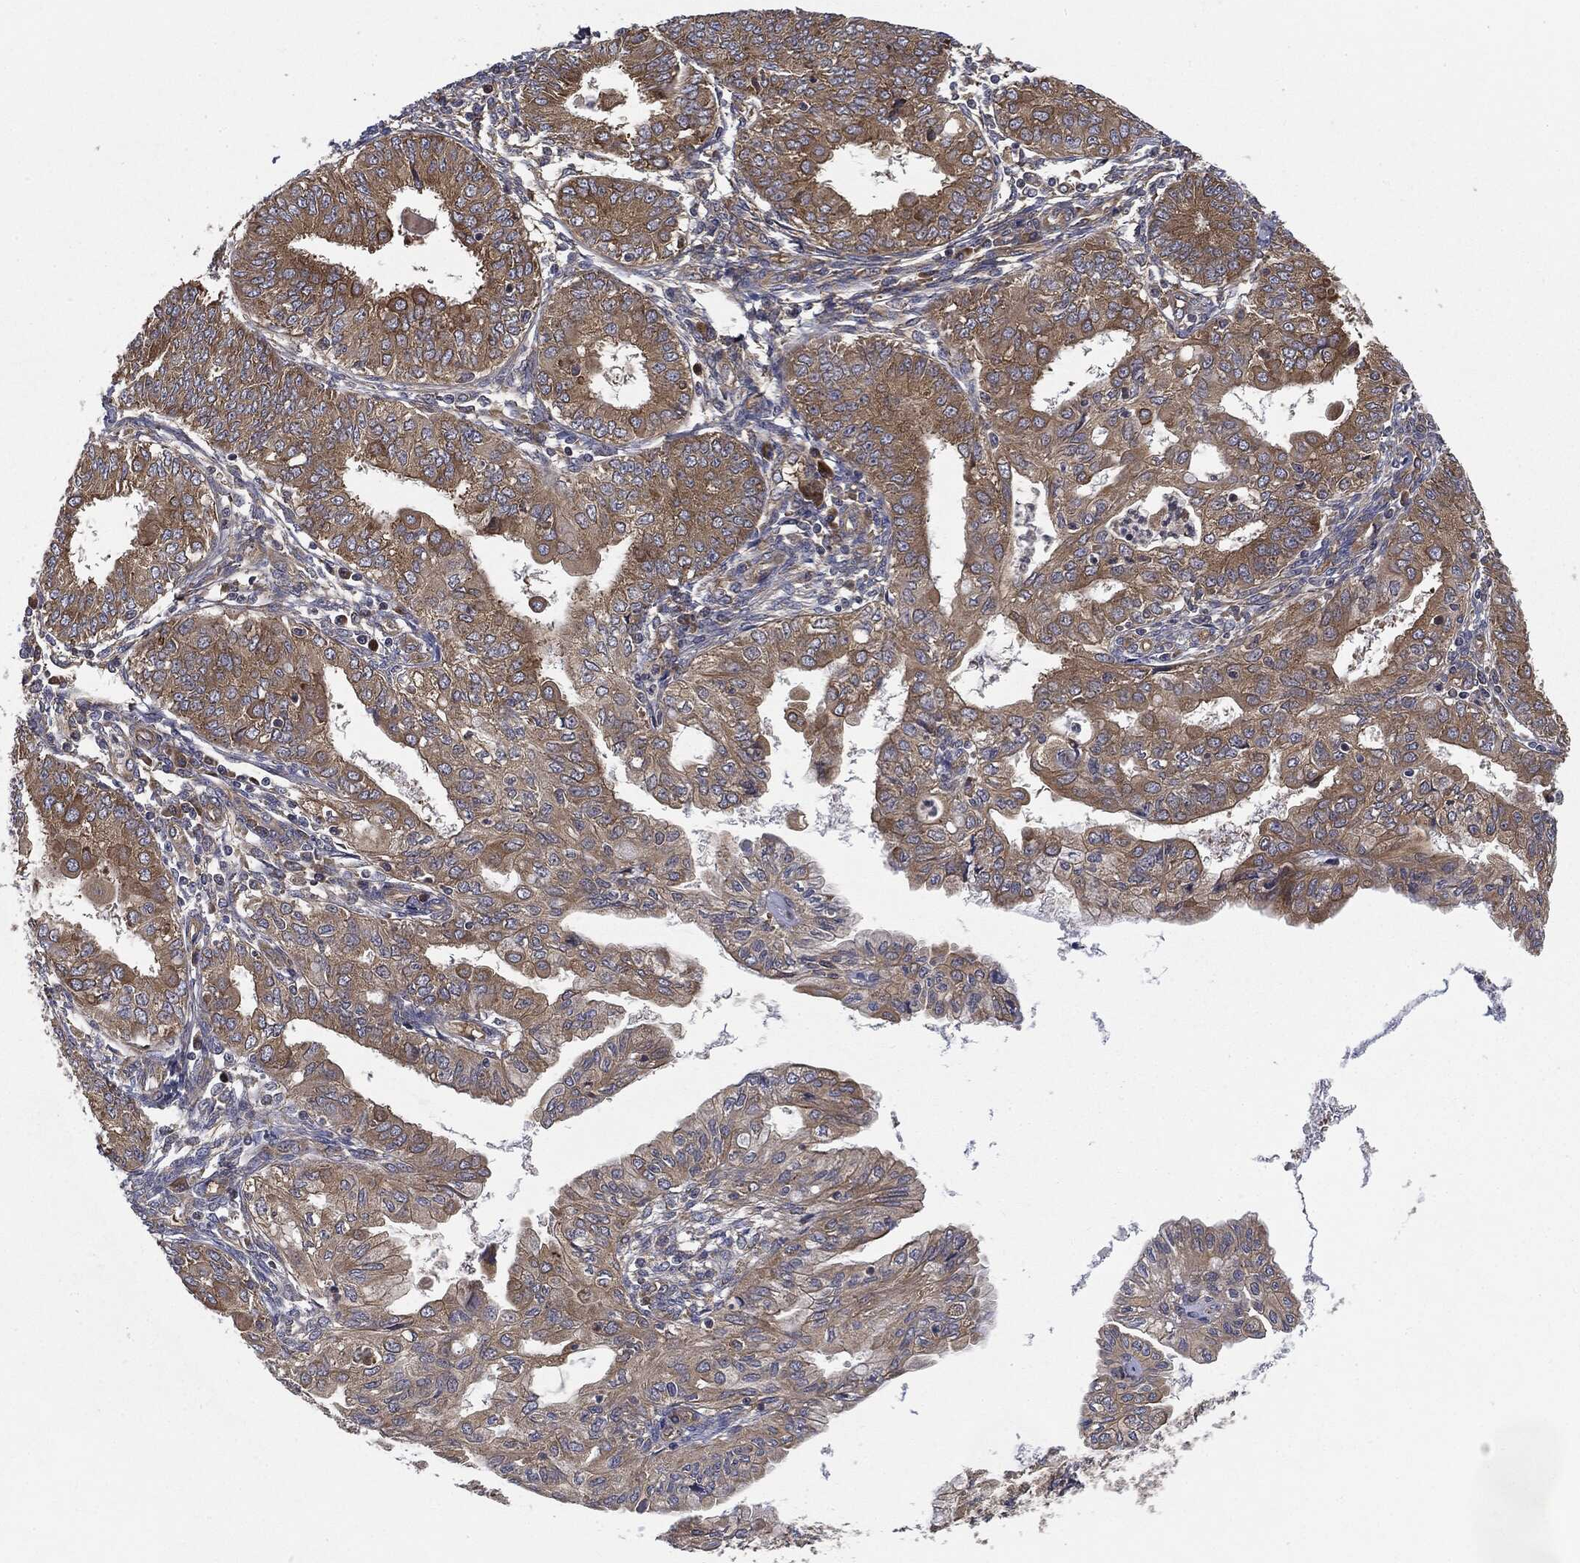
{"staining": {"intensity": "moderate", "quantity": "<25%", "location": "cytoplasmic/membranous"}, "tissue": "endometrial cancer", "cell_type": "Tumor cells", "image_type": "cancer", "snomed": [{"axis": "morphology", "description": "Adenocarcinoma, NOS"}, {"axis": "topography", "description": "Endometrium"}], "caption": "A high-resolution photomicrograph shows immunohistochemistry (IHC) staining of endometrial cancer, which displays moderate cytoplasmic/membranous expression in approximately <25% of tumor cells.", "gene": "EIF2AK2", "patient": {"sex": "female", "age": 68}}